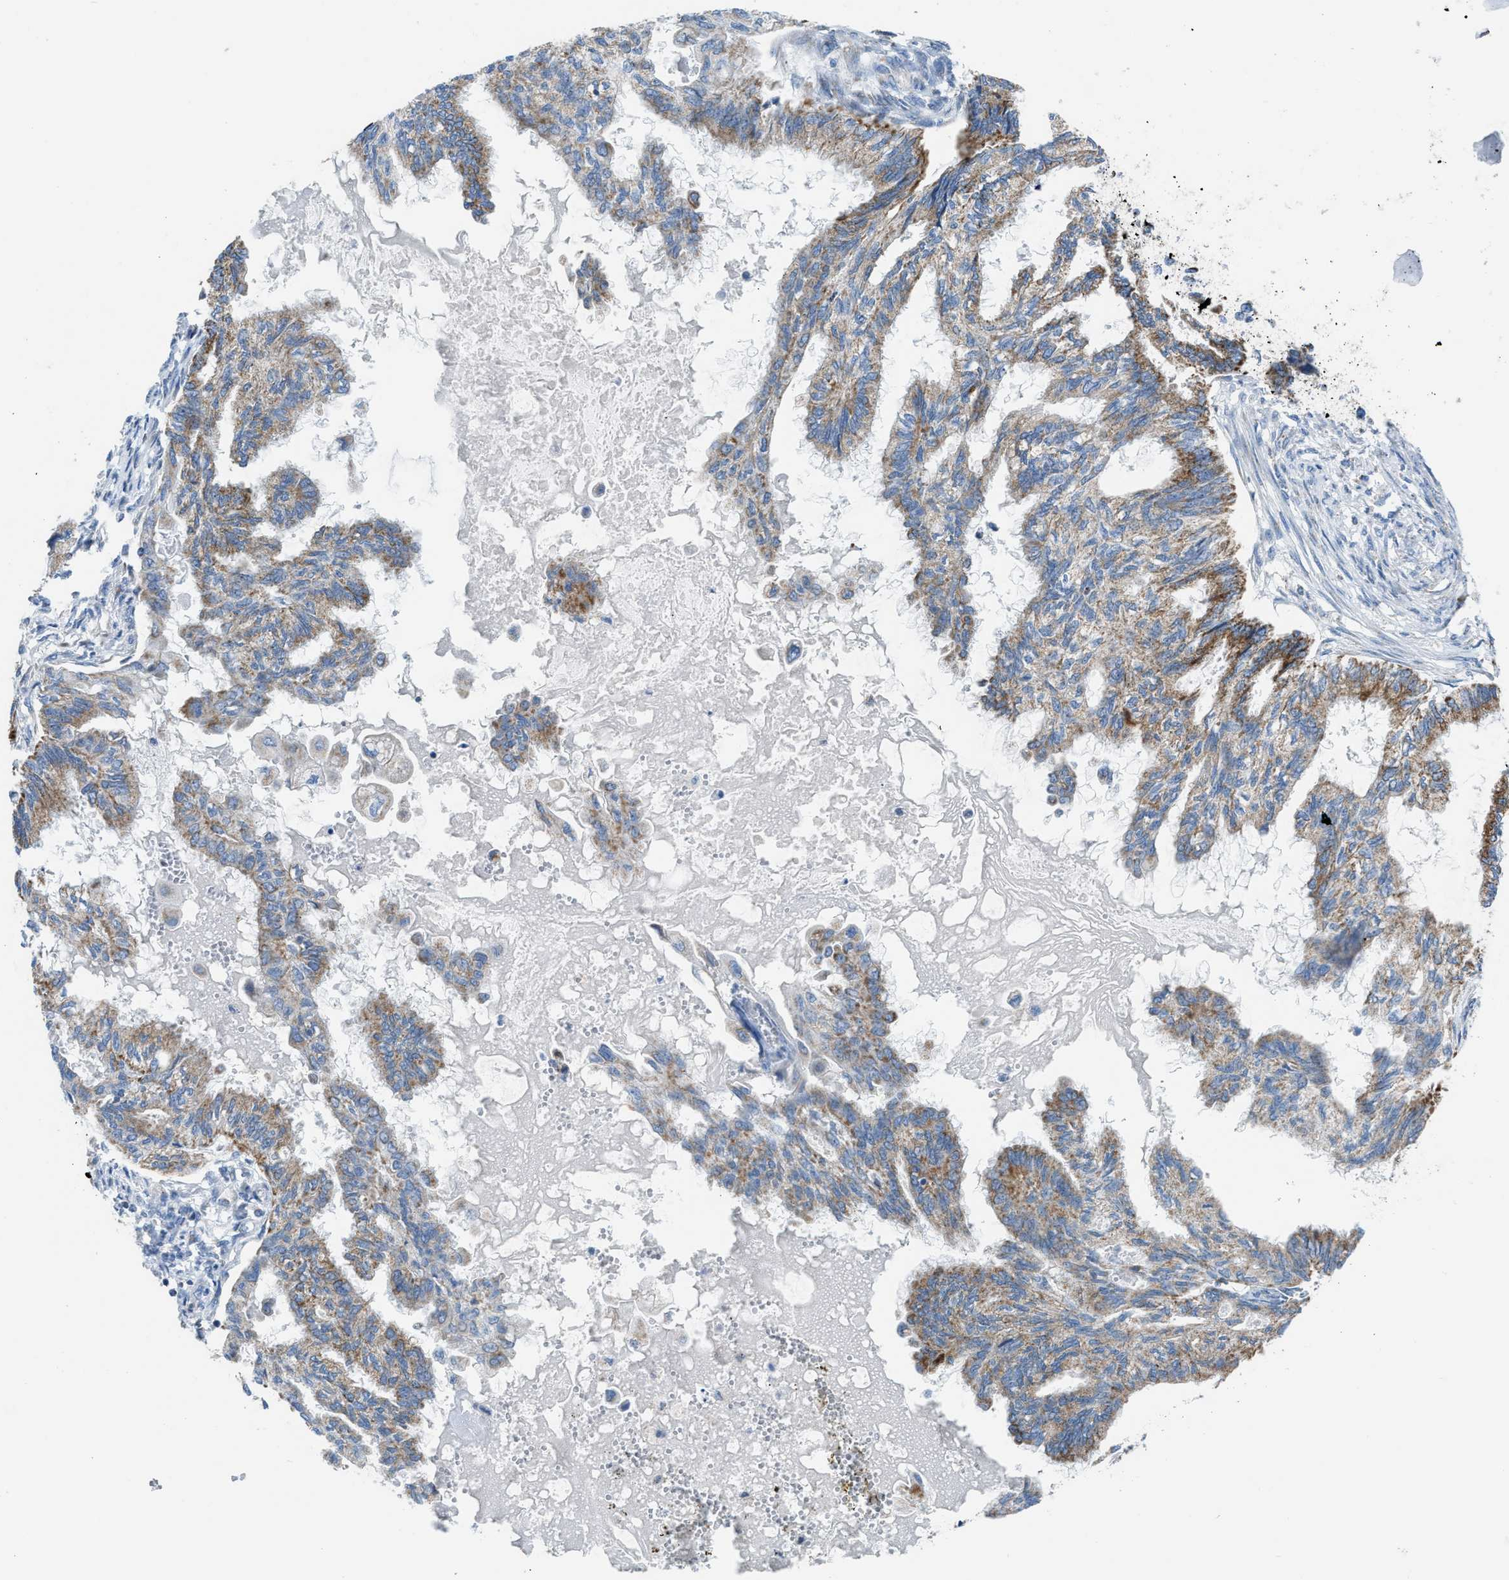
{"staining": {"intensity": "moderate", "quantity": ">75%", "location": "cytoplasmic/membranous"}, "tissue": "cervical cancer", "cell_type": "Tumor cells", "image_type": "cancer", "snomed": [{"axis": "morphology", "description": "Normal tissue, NOS"}, {"axis": "morphology", "description": "Adenocarcinoma, NOS"}, {"axis": "topography", "description": "Cervix"}, {"axis": "topography", "description": "Endometrium"}], "caption": "This micrograph shows cervical cancer stained with IHC to label a protein in brown. The cytoplasmic/membranous of tumor cells show moderate positivity for the protein. Nuclei are counter-stained blue.", "gene": "ETFB", "patient": {"sex": "female", "age": 86}}